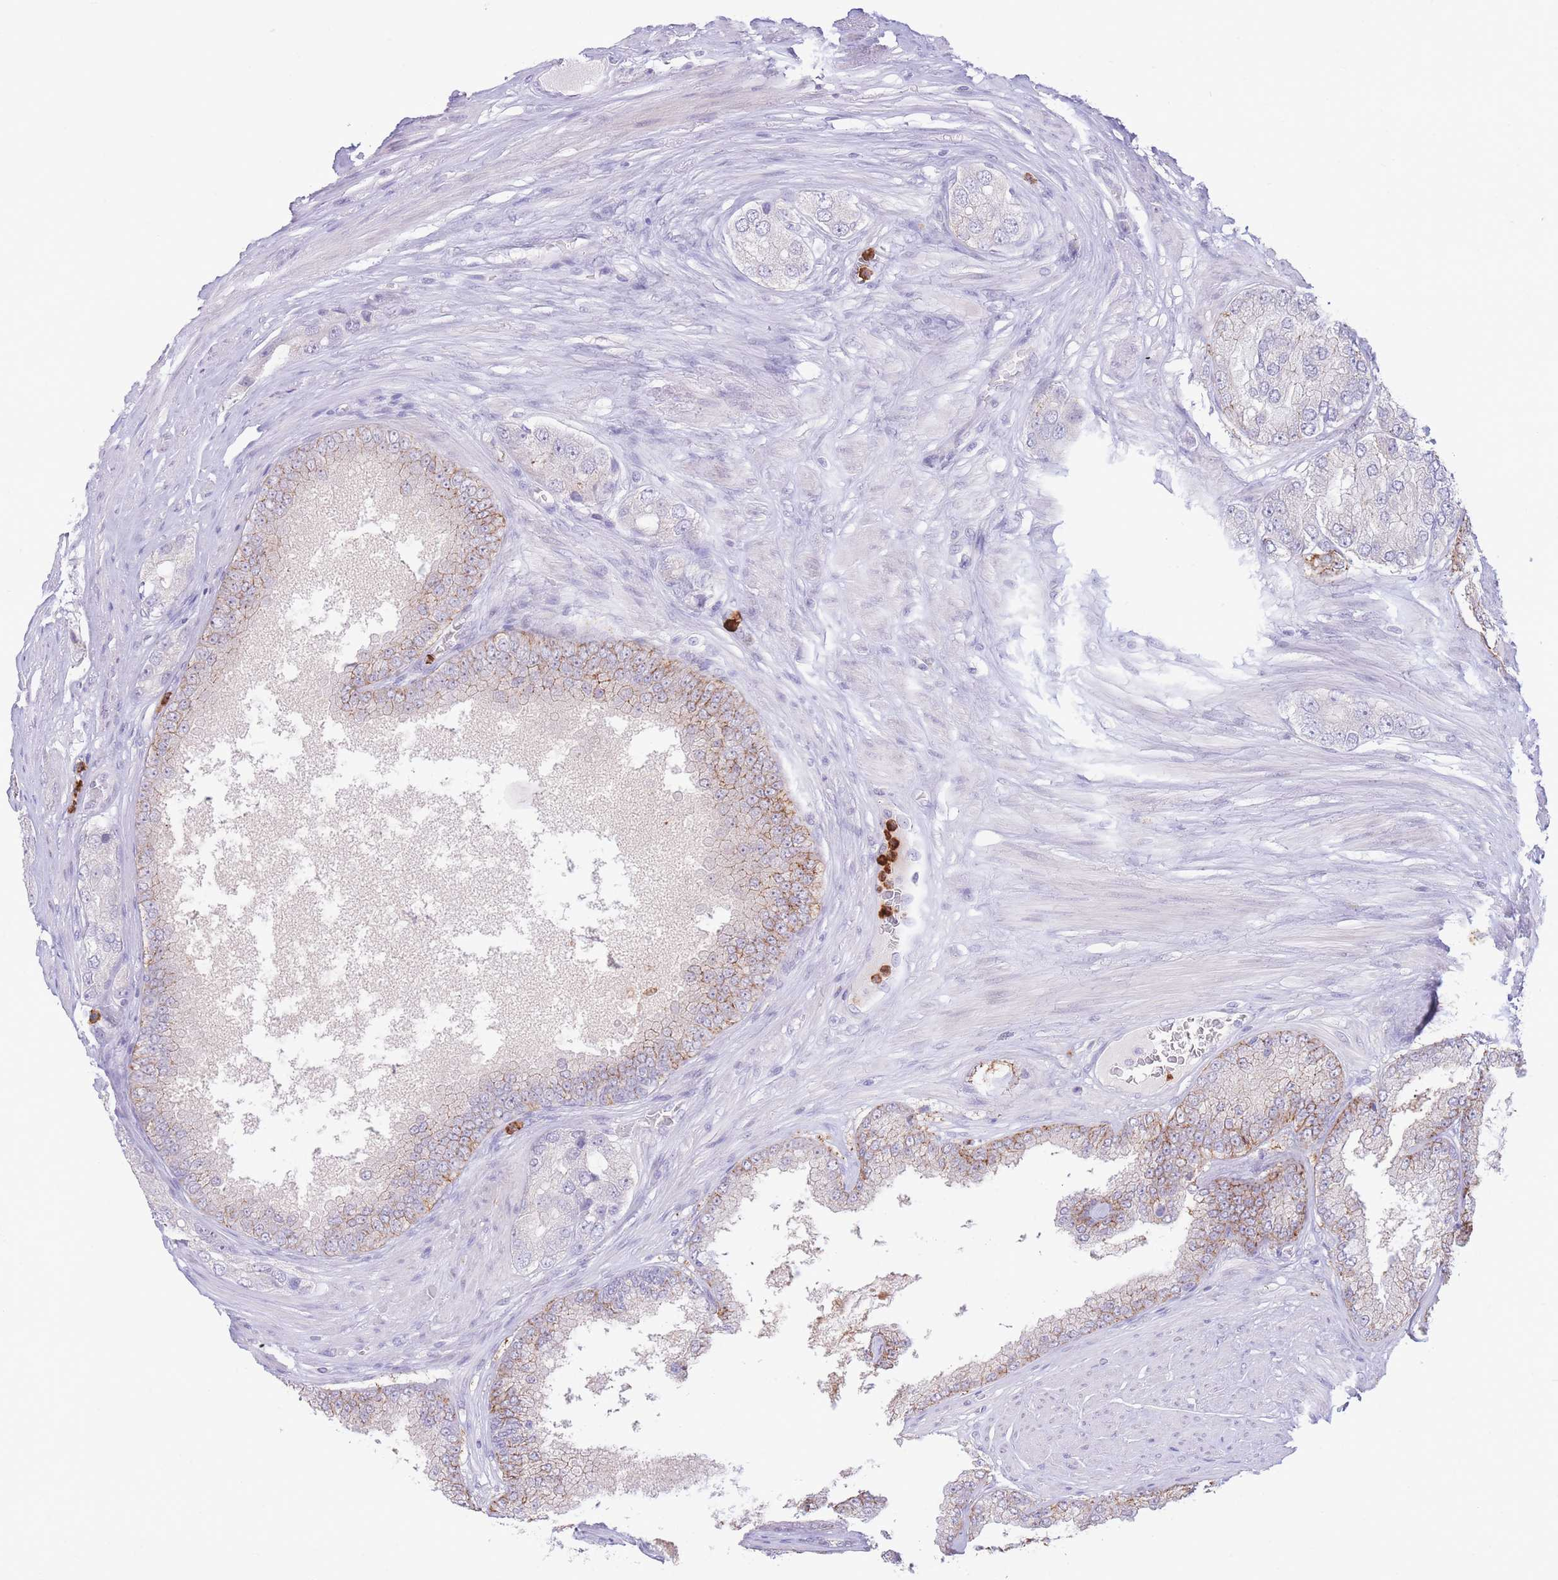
{"staining": {"intensity": "negative", "quantity": "none", "location": "none"}, "tissue": "prostate cancer", "cell_type": "Tumor cells", "image_type": "cancer", "snomed": [{"axis": "morphology", "description": "Adenocarcinoma, High grade"}, {"axis": "topography", "description": "Prostate"}], "caption": "A high-resolution histopathology image shows IHC staining of prostate cancer, which reveals no significant positivity in tumor cells.", "gene": "LCLAT1", "patient": {"sex": "male", "age": 71}}